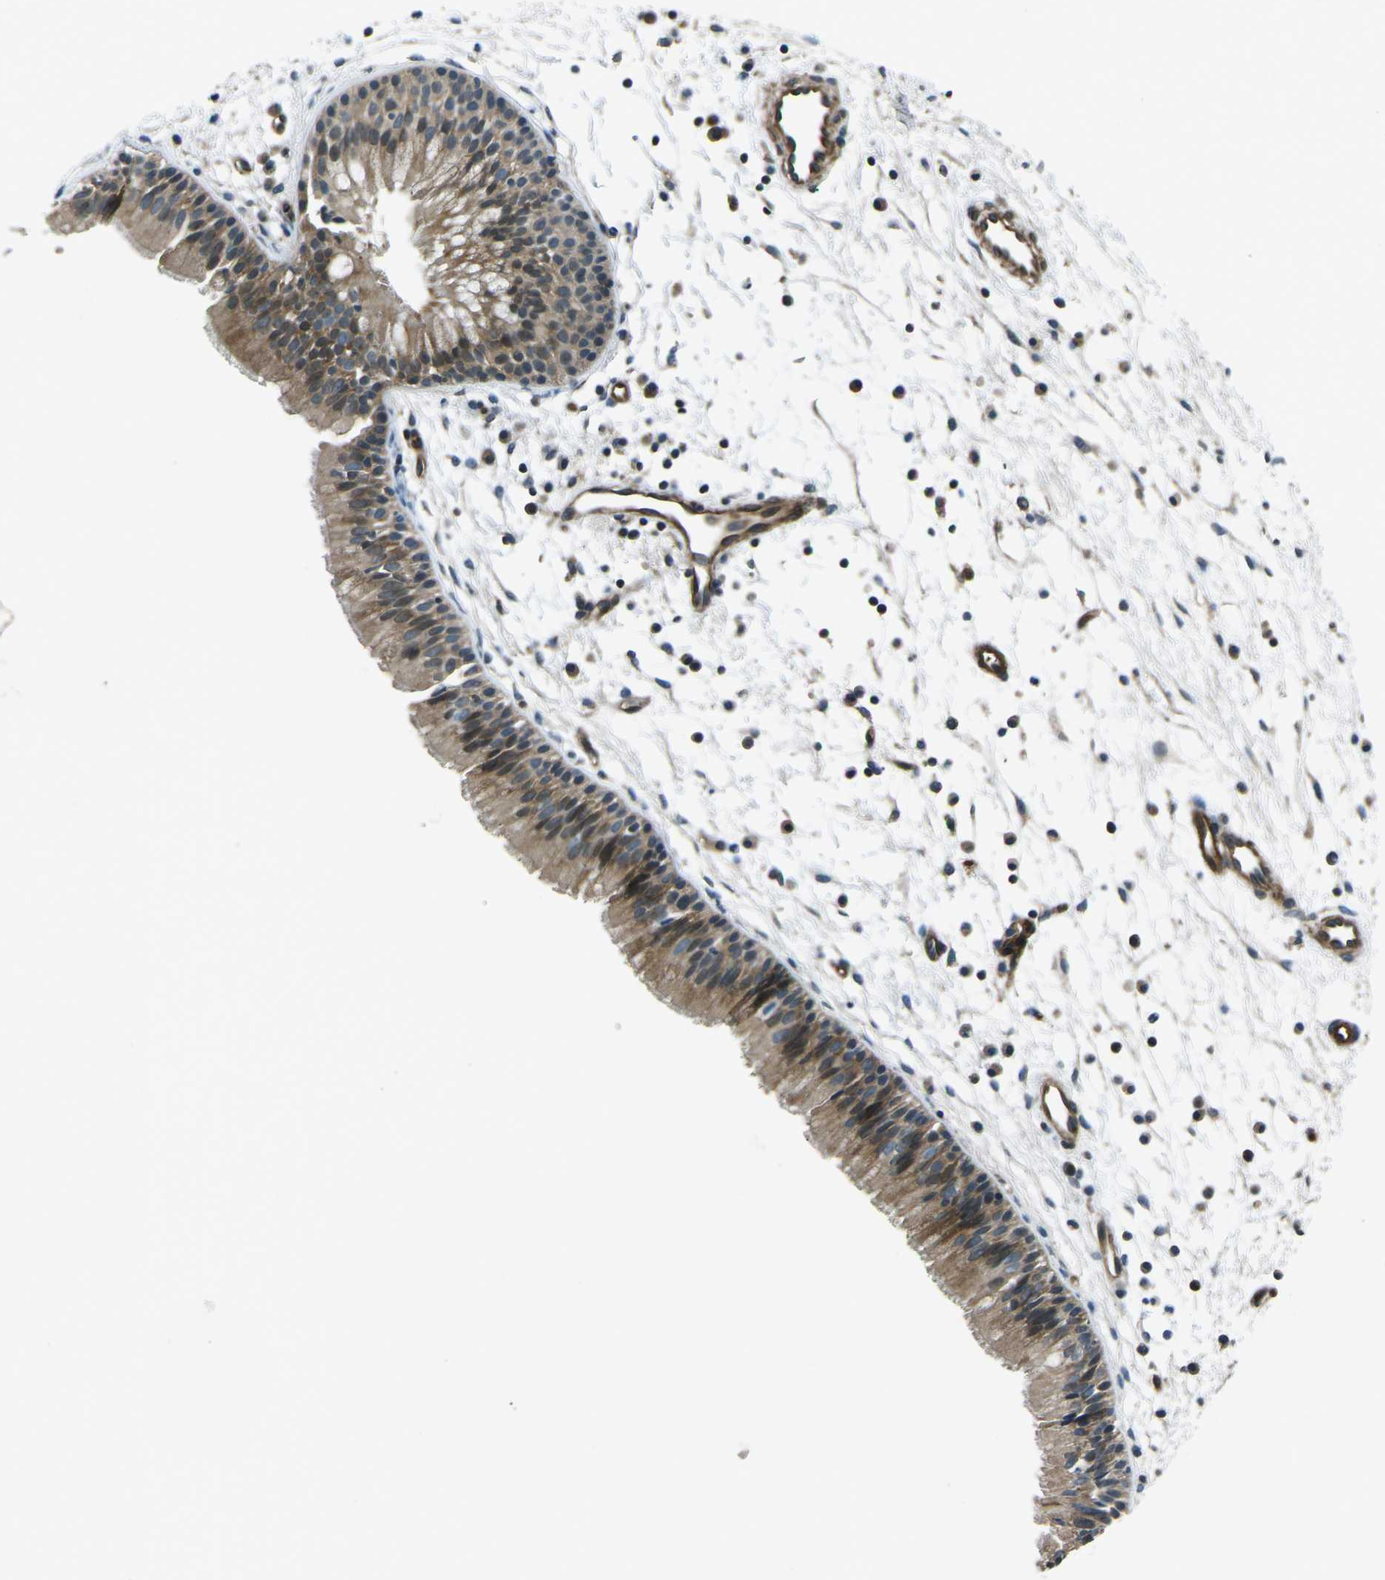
{"staining": {"intensity": "moderate", "quantity": ">75%", "location": "cytoplasmic/membranous"}, "tissue": "nasopharynx", "cell_type": "Respiratory epithelial cells", "image_type": "normal", "snomed": [{"axis": "morphology", "description": "Normal tissue, NOS"}, {"axis": "topography", "description": "Nasopharynx"}], "caption": "Approximately >75% of respiratory epithelial cells in unremarkable nasopharynx demonstrate moderate cytoplasmic/membranous protein expression as visualized by brown immunohistochemical staining.", "gene": "AFAP1", "patient": {"sex": "male", "age": 21}}